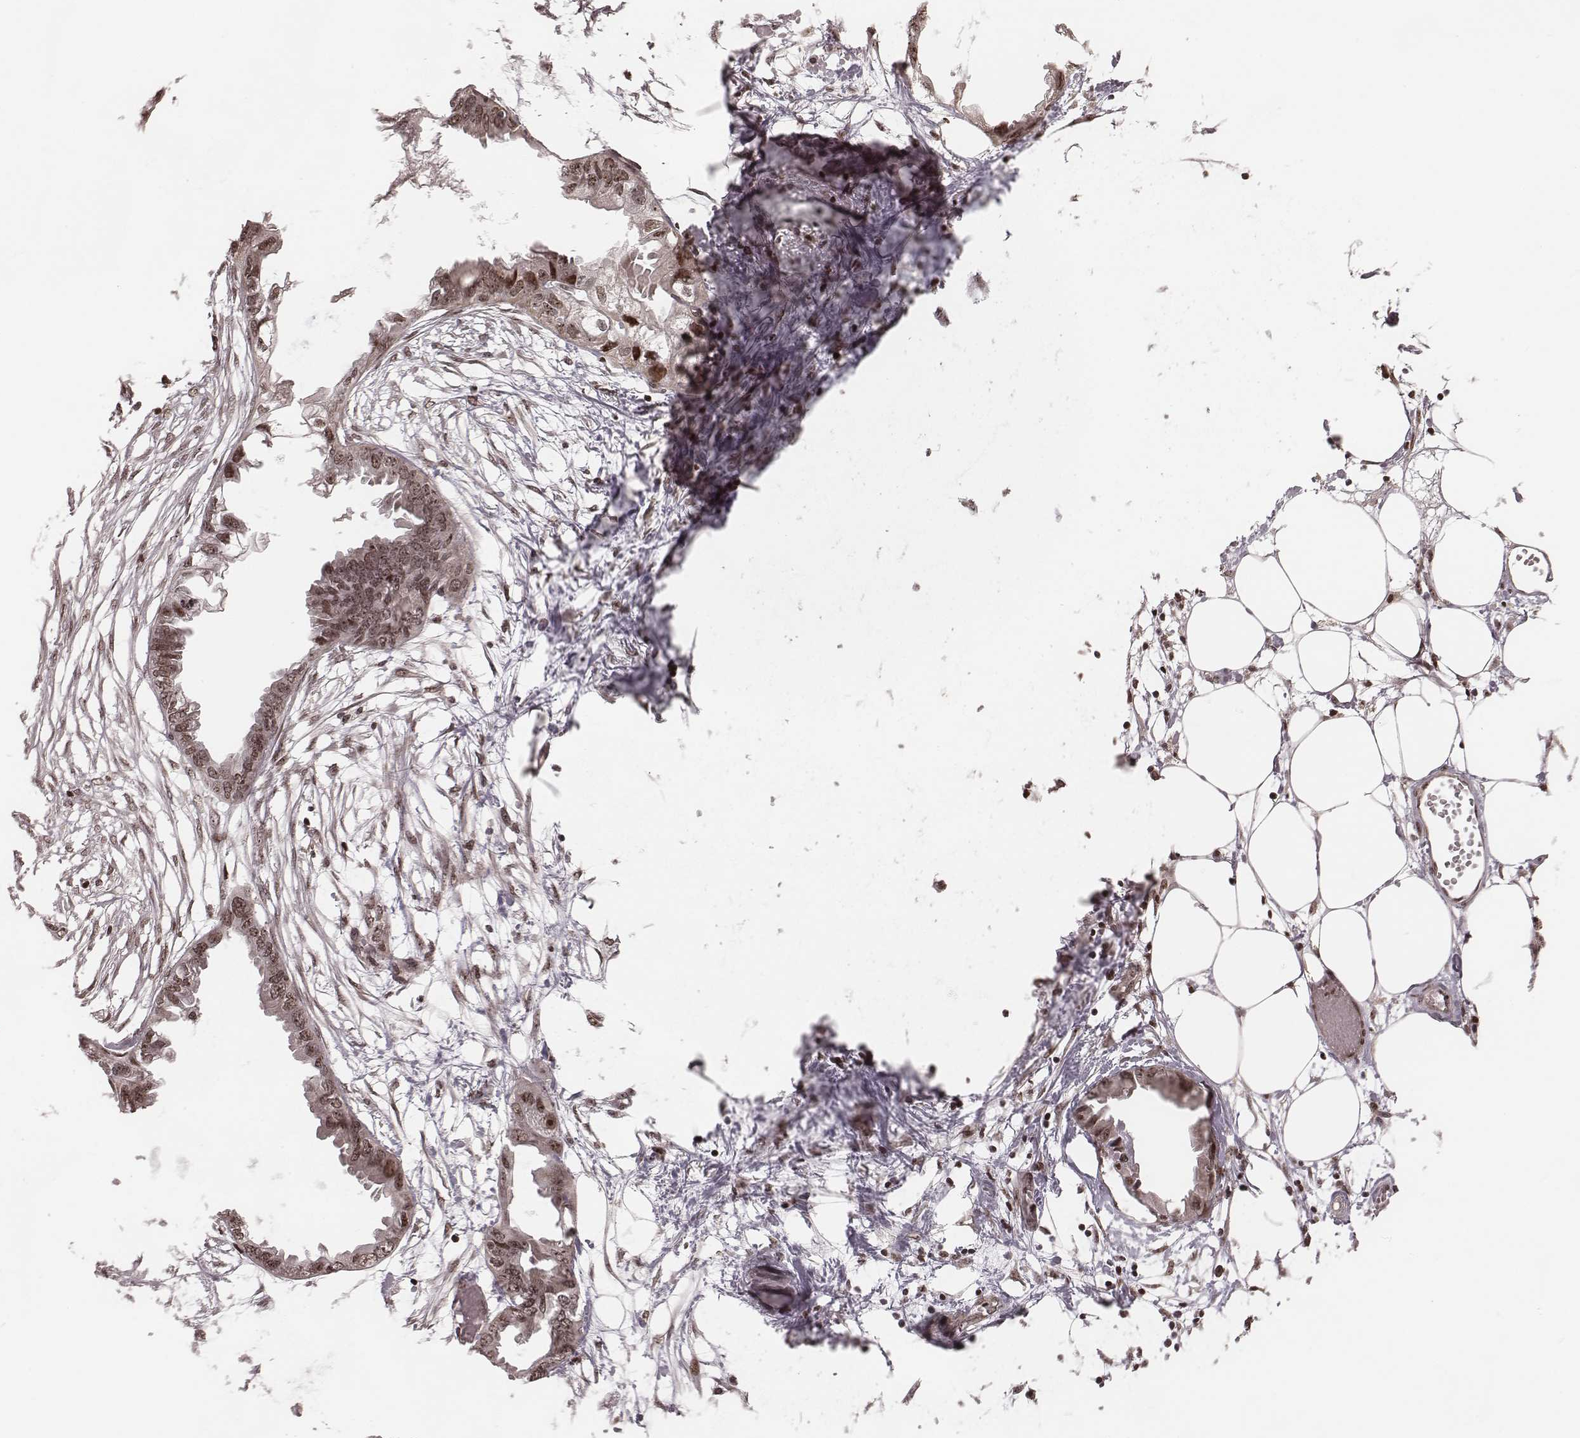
{"staining": {"intensity": "weak", "quantity": ">75%", "location": "cytoplasmic/membranous,nuclear"}, "tissue": "endometrial cancer", "cell_type": "Tumor cells", "image_type": "cancer", "snomed": [{"axis": "morphology", "description": "Adenocarcinoma, NOS"}, {"axis": "morphology", "description": "Adenocarcinoma, metastatic, NOS"}, {"axis": "topography", "description": "Adipose tissue"}, {"axis": "topography", "description": "Endometrium"}], "caption": "Endometrial cancer (adenocarcinoma) stained with DAB (3,3'-diaminobenzidine) immunohistochemistry reveals low levels of weak cytoplasmic/membranous and nuclear staining in approximately >75% of tumor cells.", "gene": "VRK3", "patient": {"sex": "female", "age": 67}}